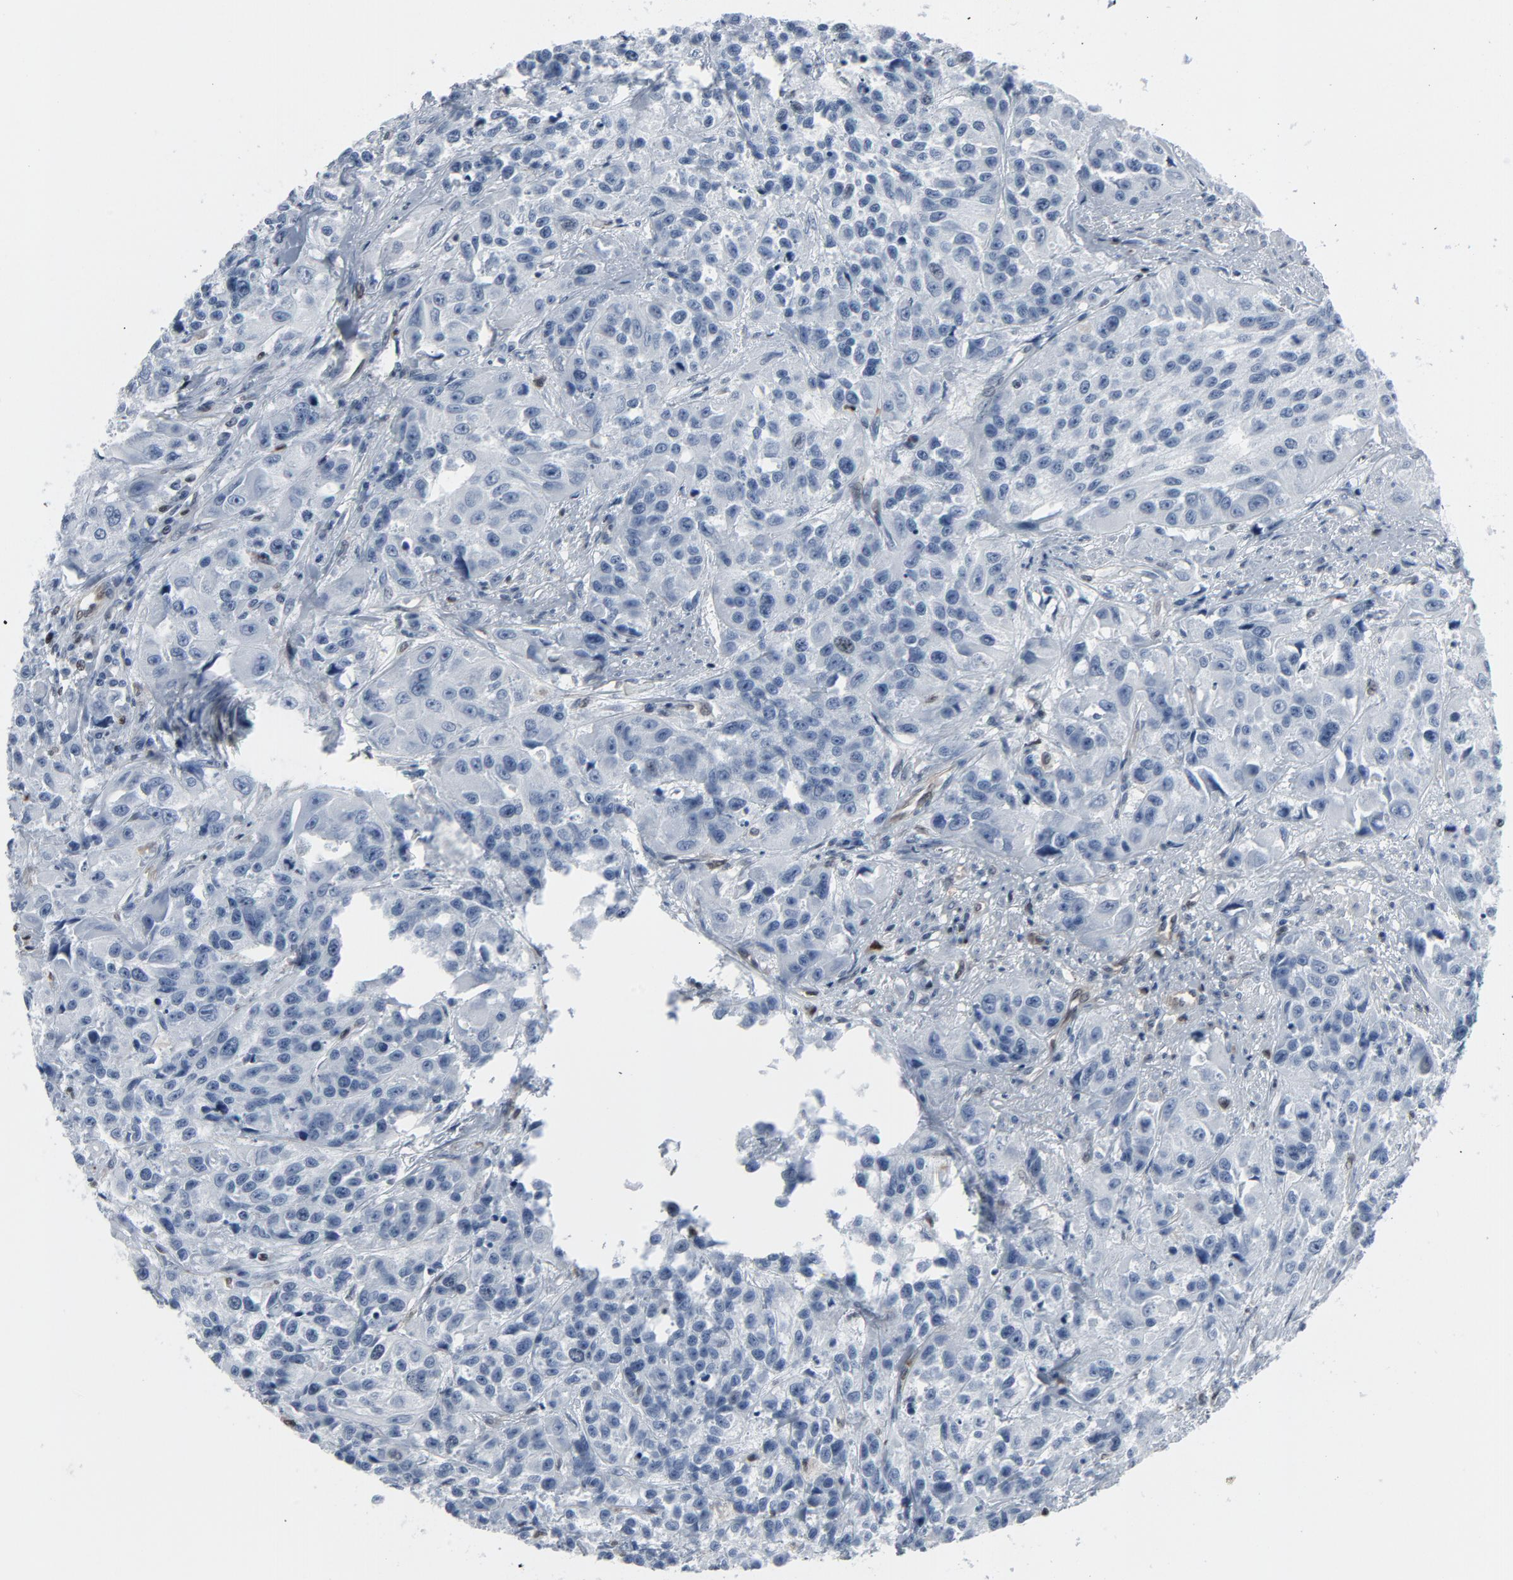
{"staining": {"intensity": "negative", "quantity": "none", "location": "none"}, "tissue": "urothelial cancer", "cell_type": "Tumor cells", "image_type": "cancer", "snomed": [{"axis": "morphology", "description": "Urothelial carcinoma, High grade"}, {"axis": "topography", "description": "Urinary bladder"}], "caption": "Histopathology image shows no significant protein expression in tumor cells of urothelial carcinoma (high-grade).", "gene": "STAT5A", "patient": {"sex": "female", "age": 81}}